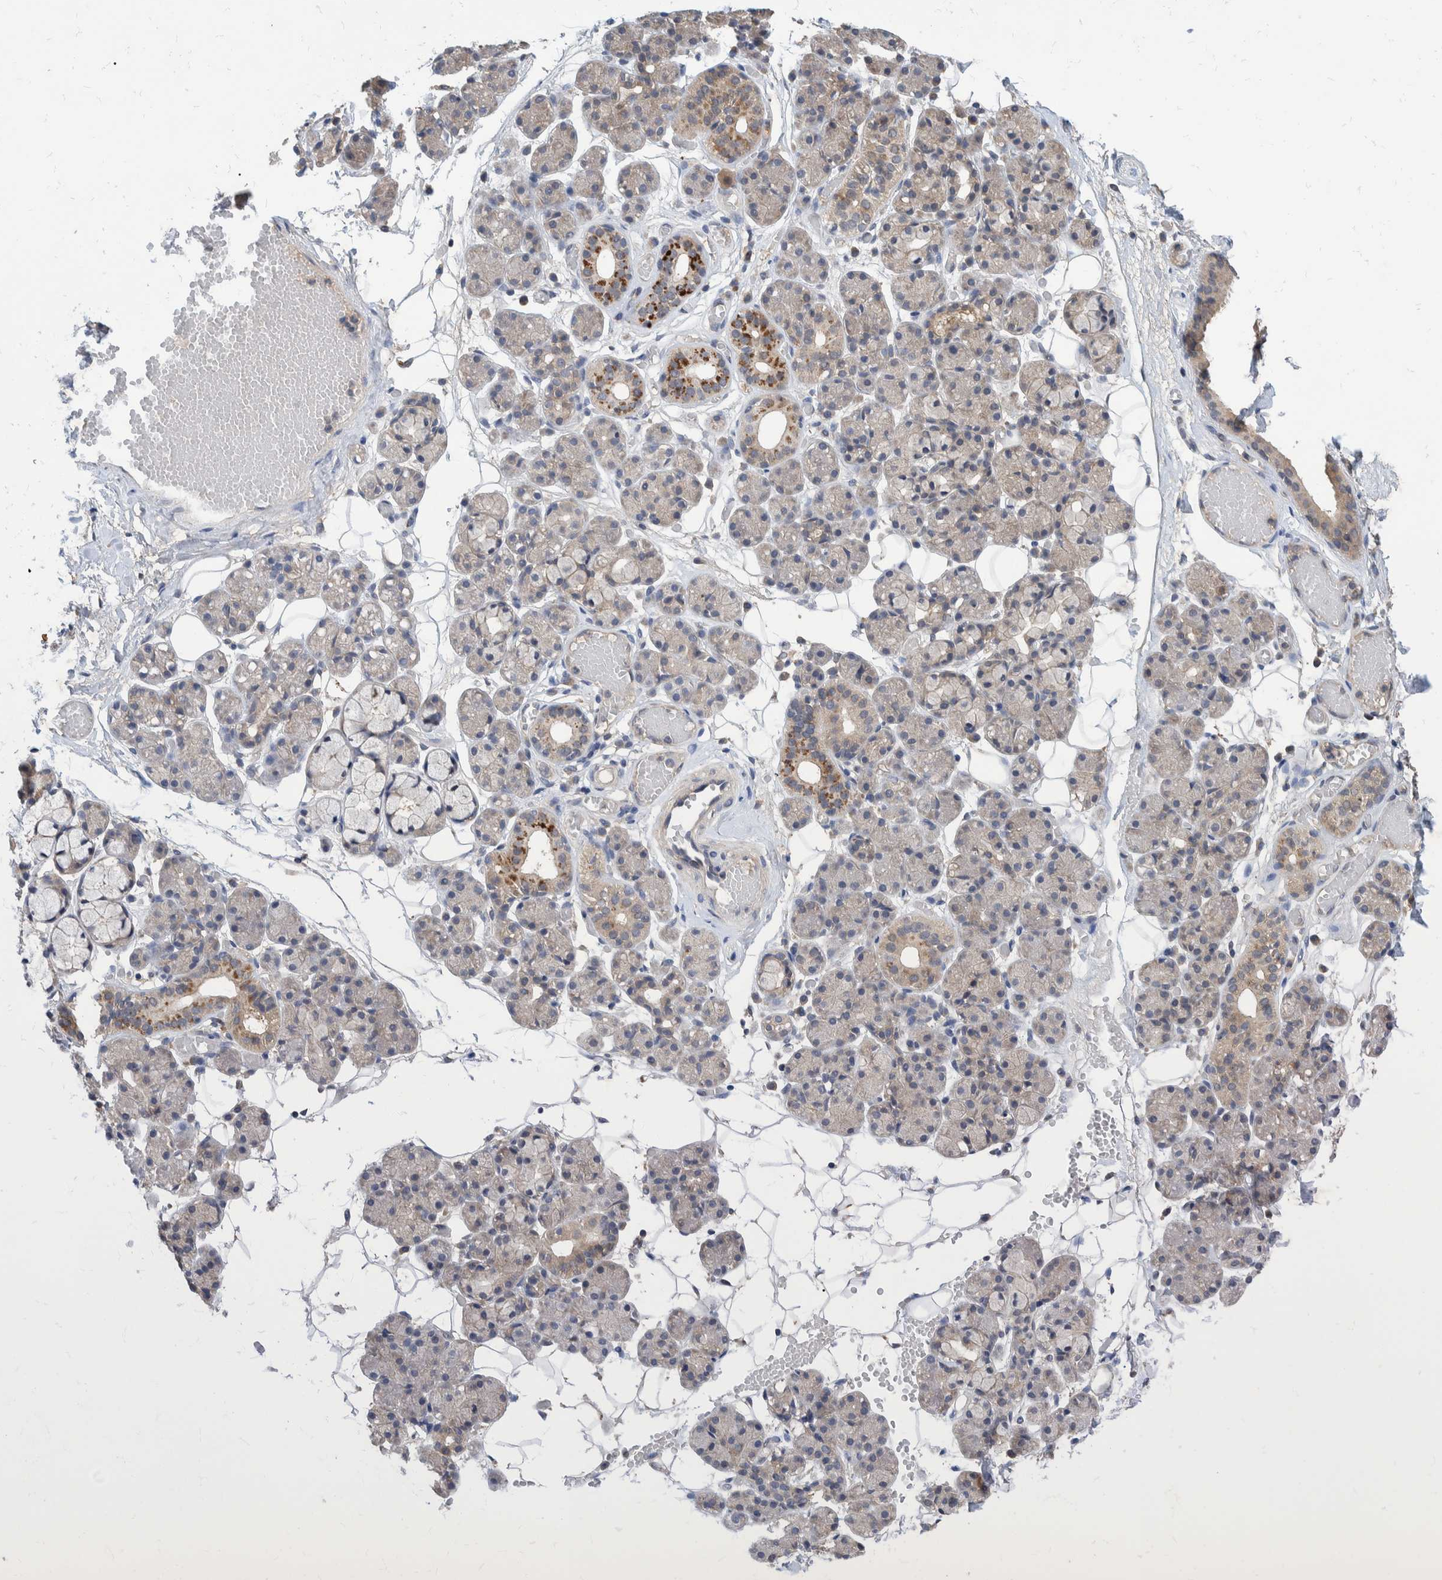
{"staining": {"intensity": "strong", "quantity": "<25%", "location": "cytoplasmic/membranous"}, "tissue": "salivary gland", "cell_type": "Glandular cells", "image_type": "normal", "snomed": [{"axis": "morphology", "description": "Normal tissue, NOS"}, {"axis": "topography", "description": "Salivary gland"}], "caption": "High-magnification brightfield microscopy of unremarkable salivary gland stained with DAB (3,3'-diaminobenzidine) (brown) and counterstained with hematoxylin (blue). glandular cells exhibit strong cytoplasmic/membranous staining is identified in approximately<25% of cells.", "gene": "PLPBP", "patient": {"sex": "male", "age": 63}}